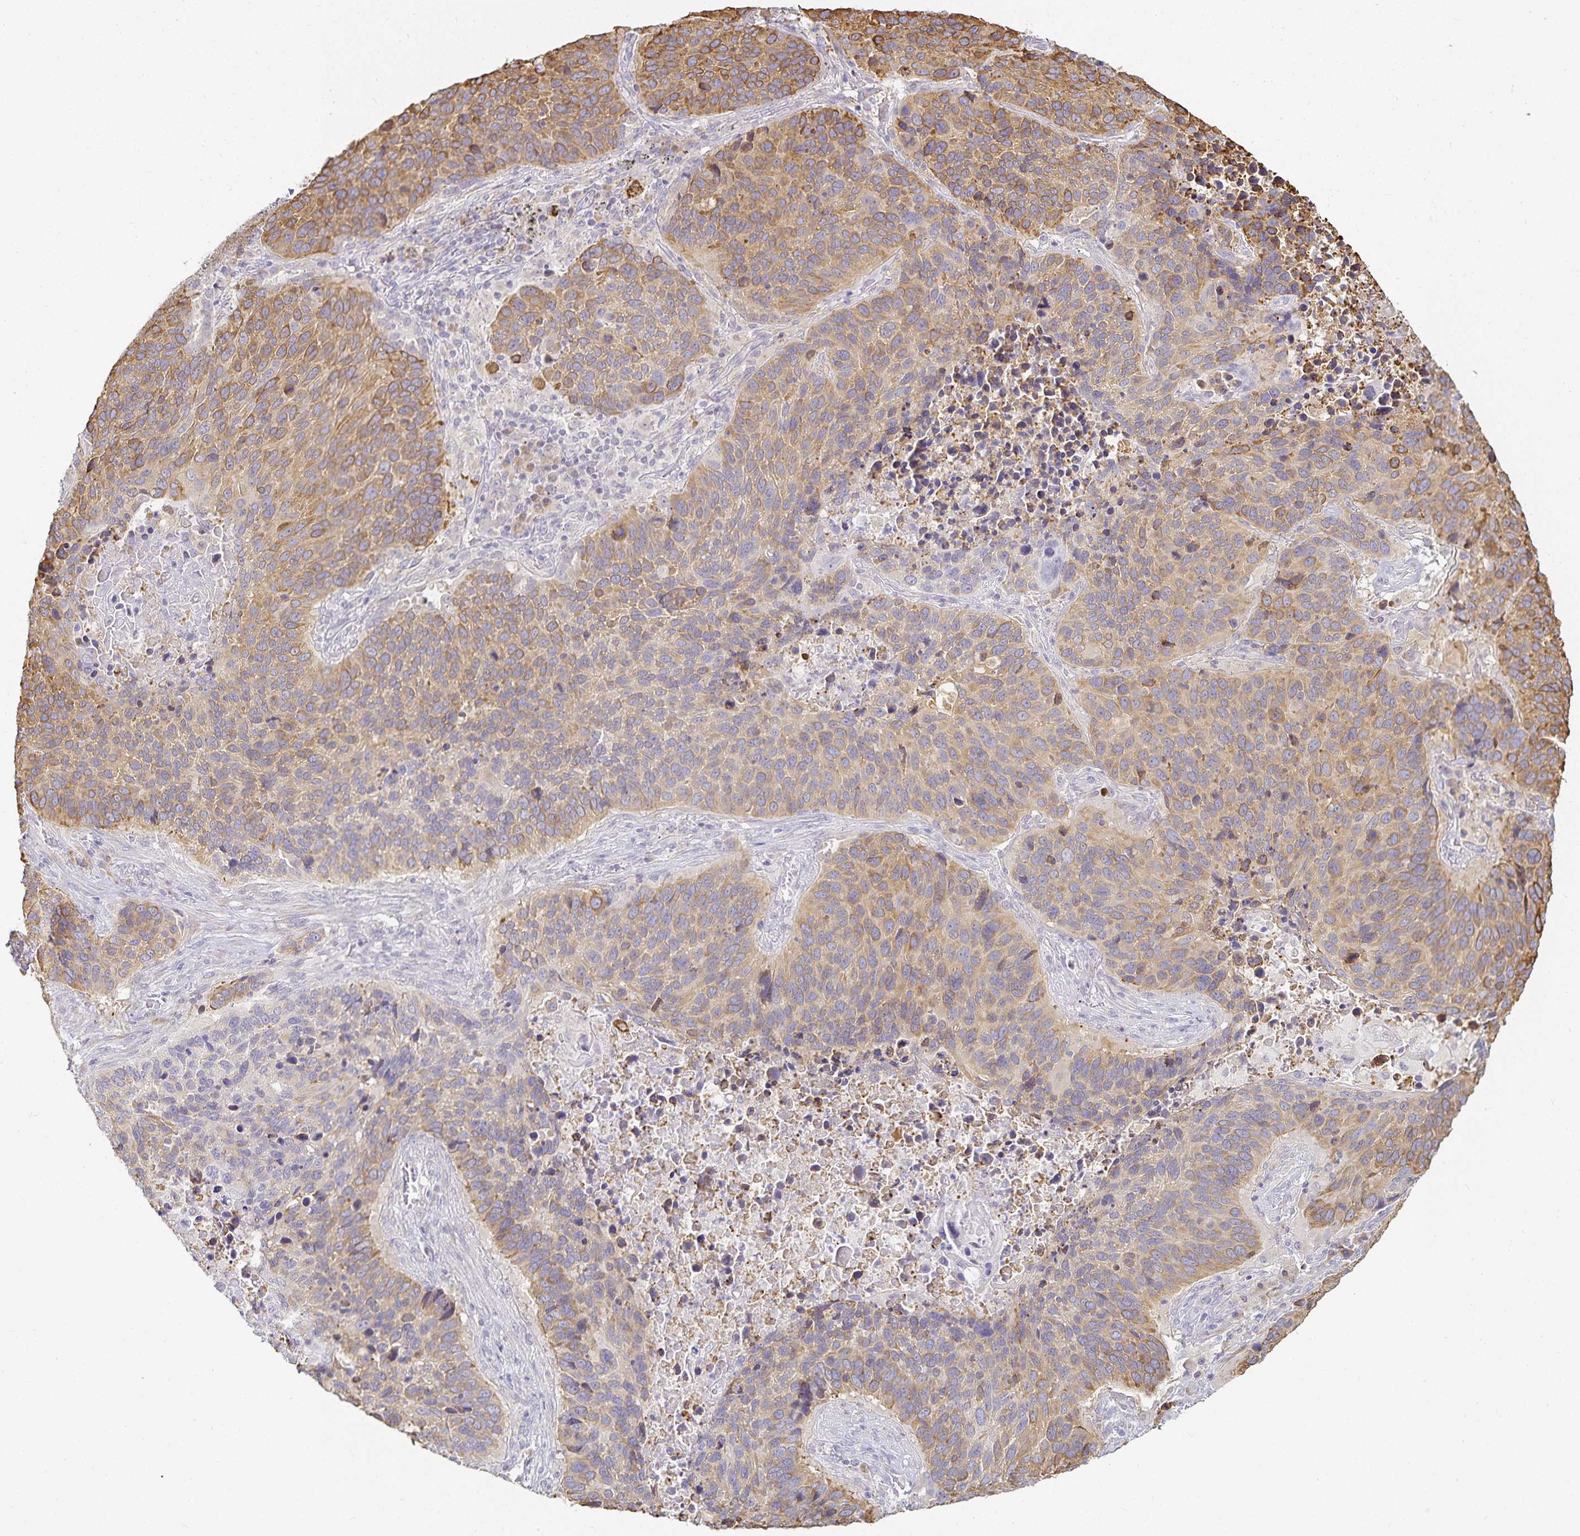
{"staining": {"intensity": "moderate", "quantity": "25%-75%", "location": "cytoplasmic/membranous"}, "tissue": "lung cancer", "cell_type": "Tumor cells", "image_type": "cancer", "snomed": [{"axis": "morphology", "description": "Squamous cell carcinoma, NOS"}, {"axis": "topography", "description": "Lung"}], "caption": "An IHC photomicrograph of neoplastic tissue is shown. Protein staining in brown highlights moderate cytoplasmic/membranous positivity in lung cancer (squamous cell carcinoma) within tumor cells.", "gene": "GP2", "patient": {"sex": "male", "age": 68}}